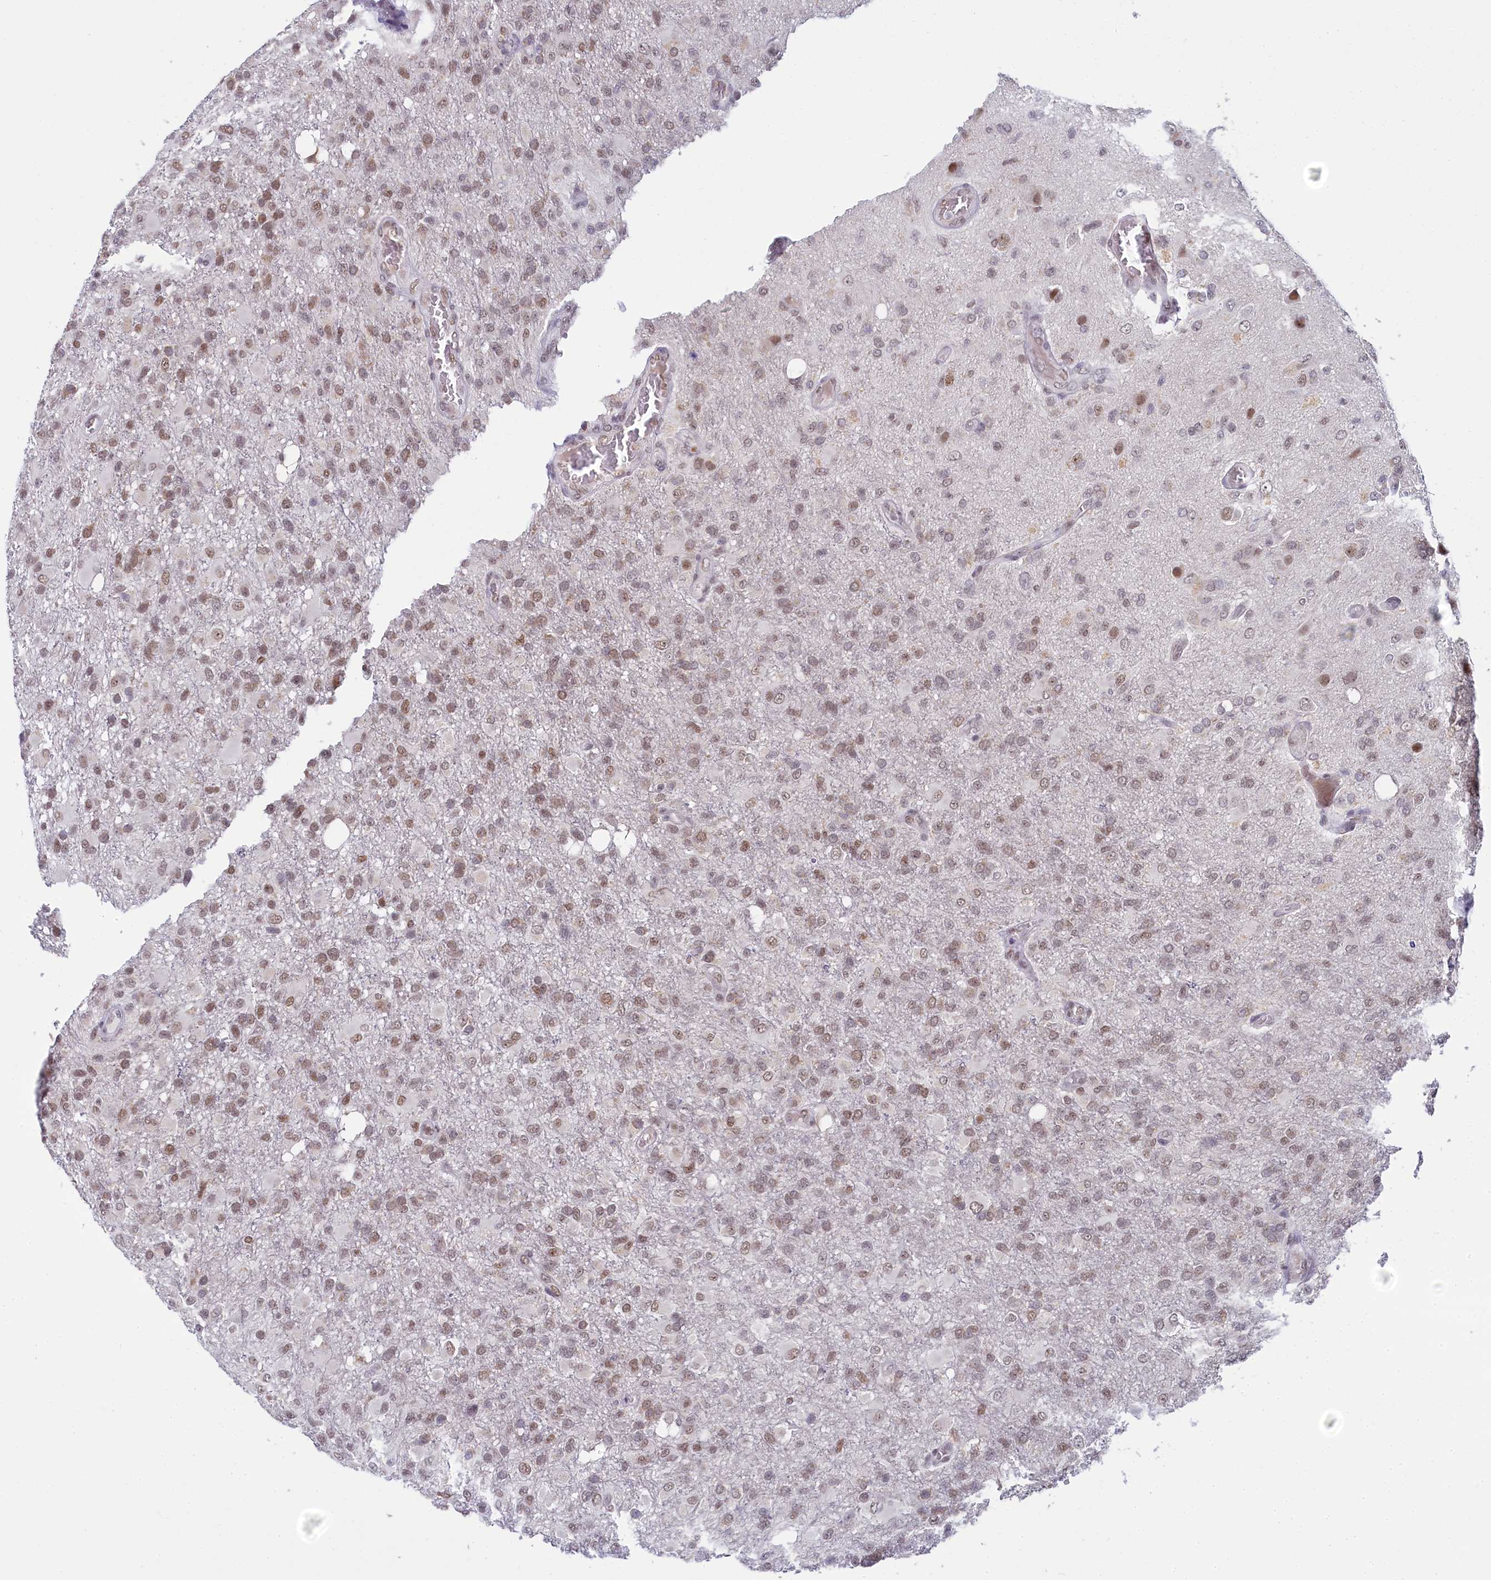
{"staining": {"intensity": "moderate", "quantity": ">75%", "location": "nuclear"}, "tissue": "glioma", "cell_type": "Tumor cells", "image_type": "cancer", "snomed": [{"axis": "morphology", "description": "Glioma, malignant, High grade"}, {"axis": "topography", "description": "Brain"}], "caption": "Malignant glioma (high-grade) stained with a brown dye reveals moderate nuclear positive staining in about >75% of tumor cells.", "gene": "PPHLN1", "patient": {"sex": "female", "age": 74}}